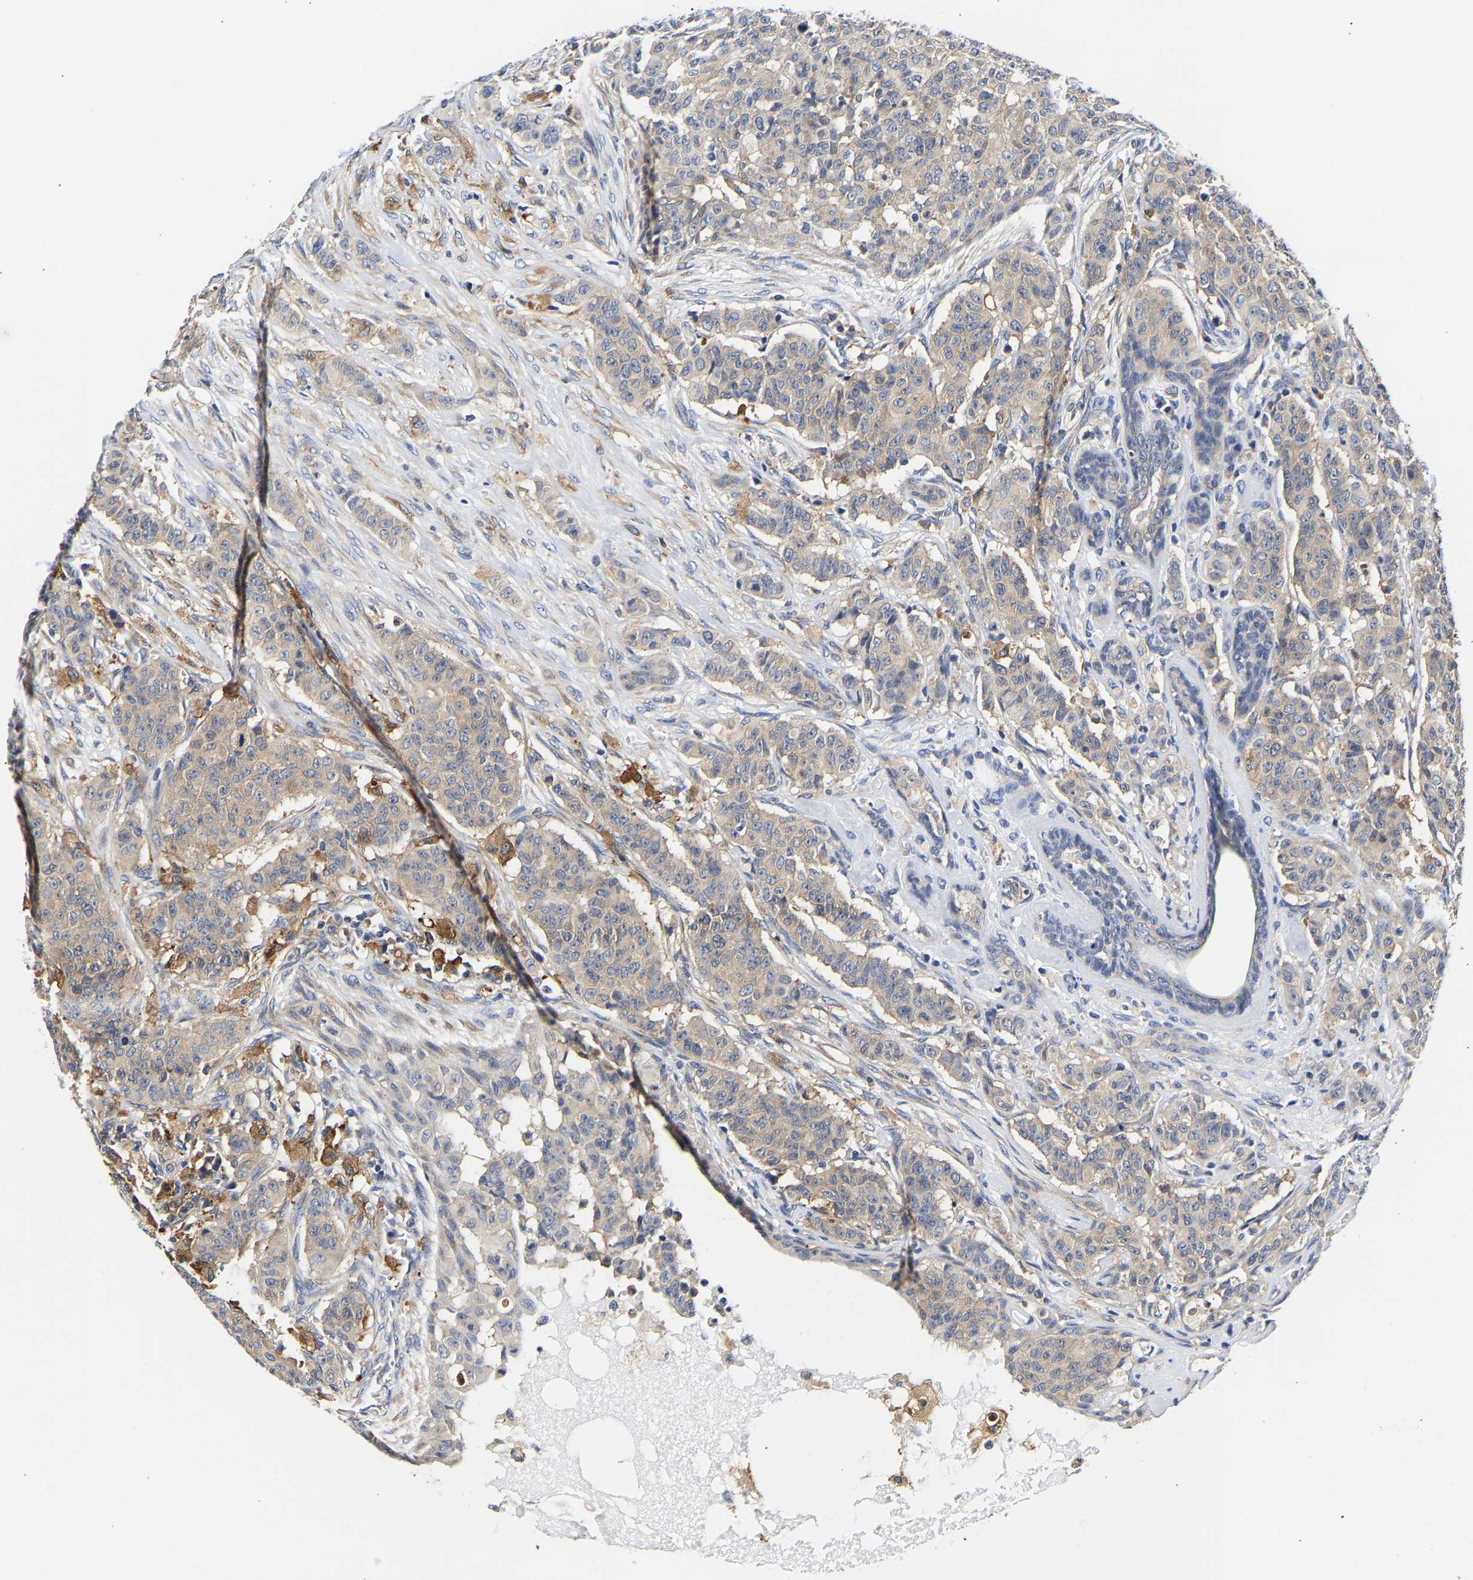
{"staining": {"intensity": "weak", "quantity": "25%-75%", "location": "cytoplasmic/membranous"}, "tissue": "breast cancer", "cell_type": "Tumor cells", "image_type": "cancer", "snomed": [{"axis": "morphology", "description": "Normal tissue, NOS"}, {"axis": "morphology", "description": "Duct carcinoma"}, {"axis": "topography", "description": "Breast"}], "caption": "Protein staining displays weak cytoplasmic/membranous expression in about 25%-75% of tumor cells in breast invasive ductal carcinoma.", "gene": "CCDC6", "patient": {"sex": "female", "age": 40}}